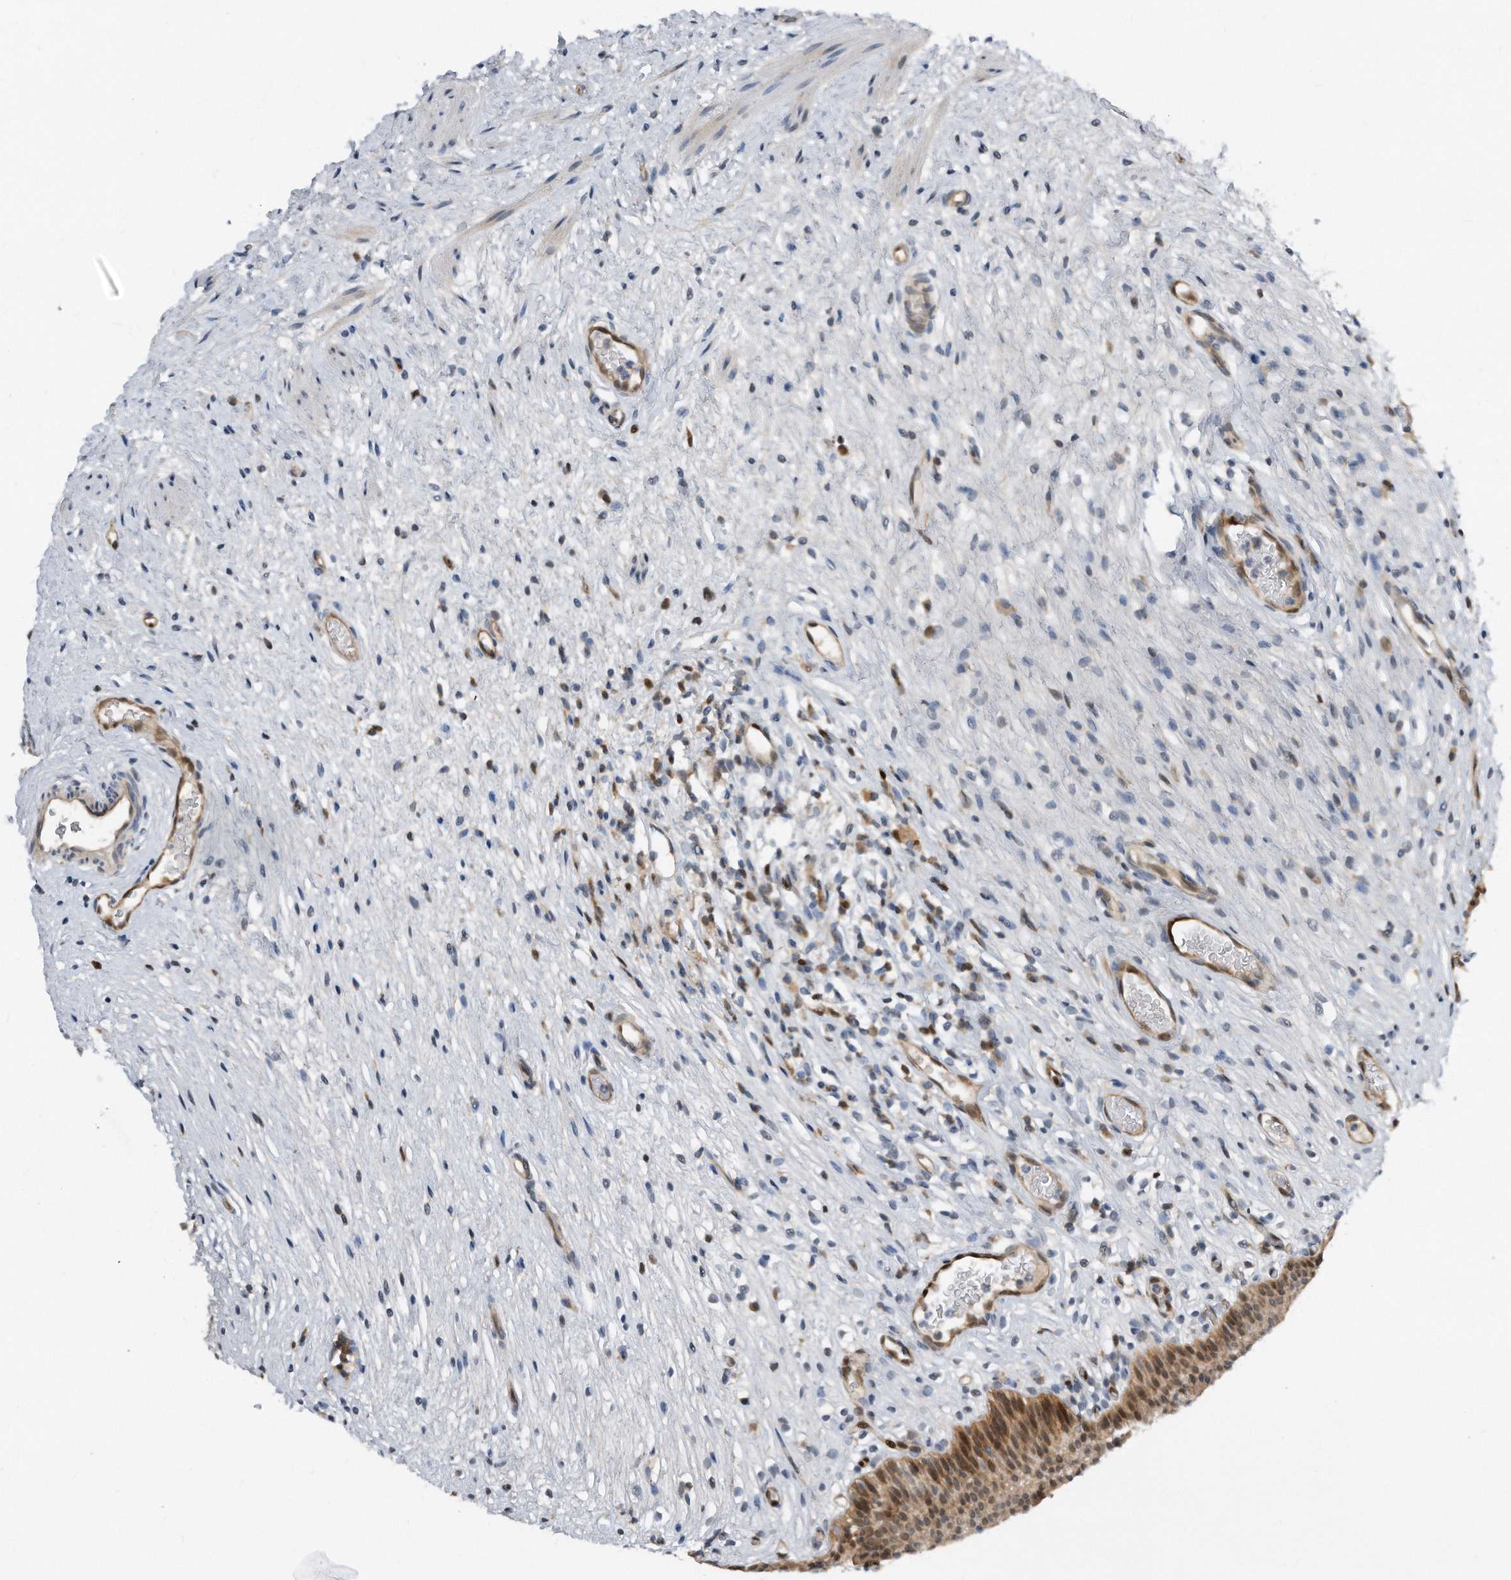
{"staining": {"intensity": "moderate", "quantity": ">75%", "location": "cytoplasmic/membranous"}, "tissue": "urinary bladder", "cell_type": "Urothelial cells", "image_type": "normal", "snomed": [{"axis": "morphology", "description": "Normal tissue, NOS"}, {"axis": "topography", "description": "Urinary bladder"}], "caption": "IHC (DAB (3,3'-diaminobenzidine)) staining of benign urinary bladder exhibits moderate cytoplasmic/membranous protein staining in approximately >75% of urothelial cells. The staining is performed using DAB (3,3'-diaminobenzidine) brown chromogen to label protein expression. The nuclei are counter-stained blue using hematoxylin.", "gene": "MAP2K6", "patient": {"sex": "male", "age": 1}}